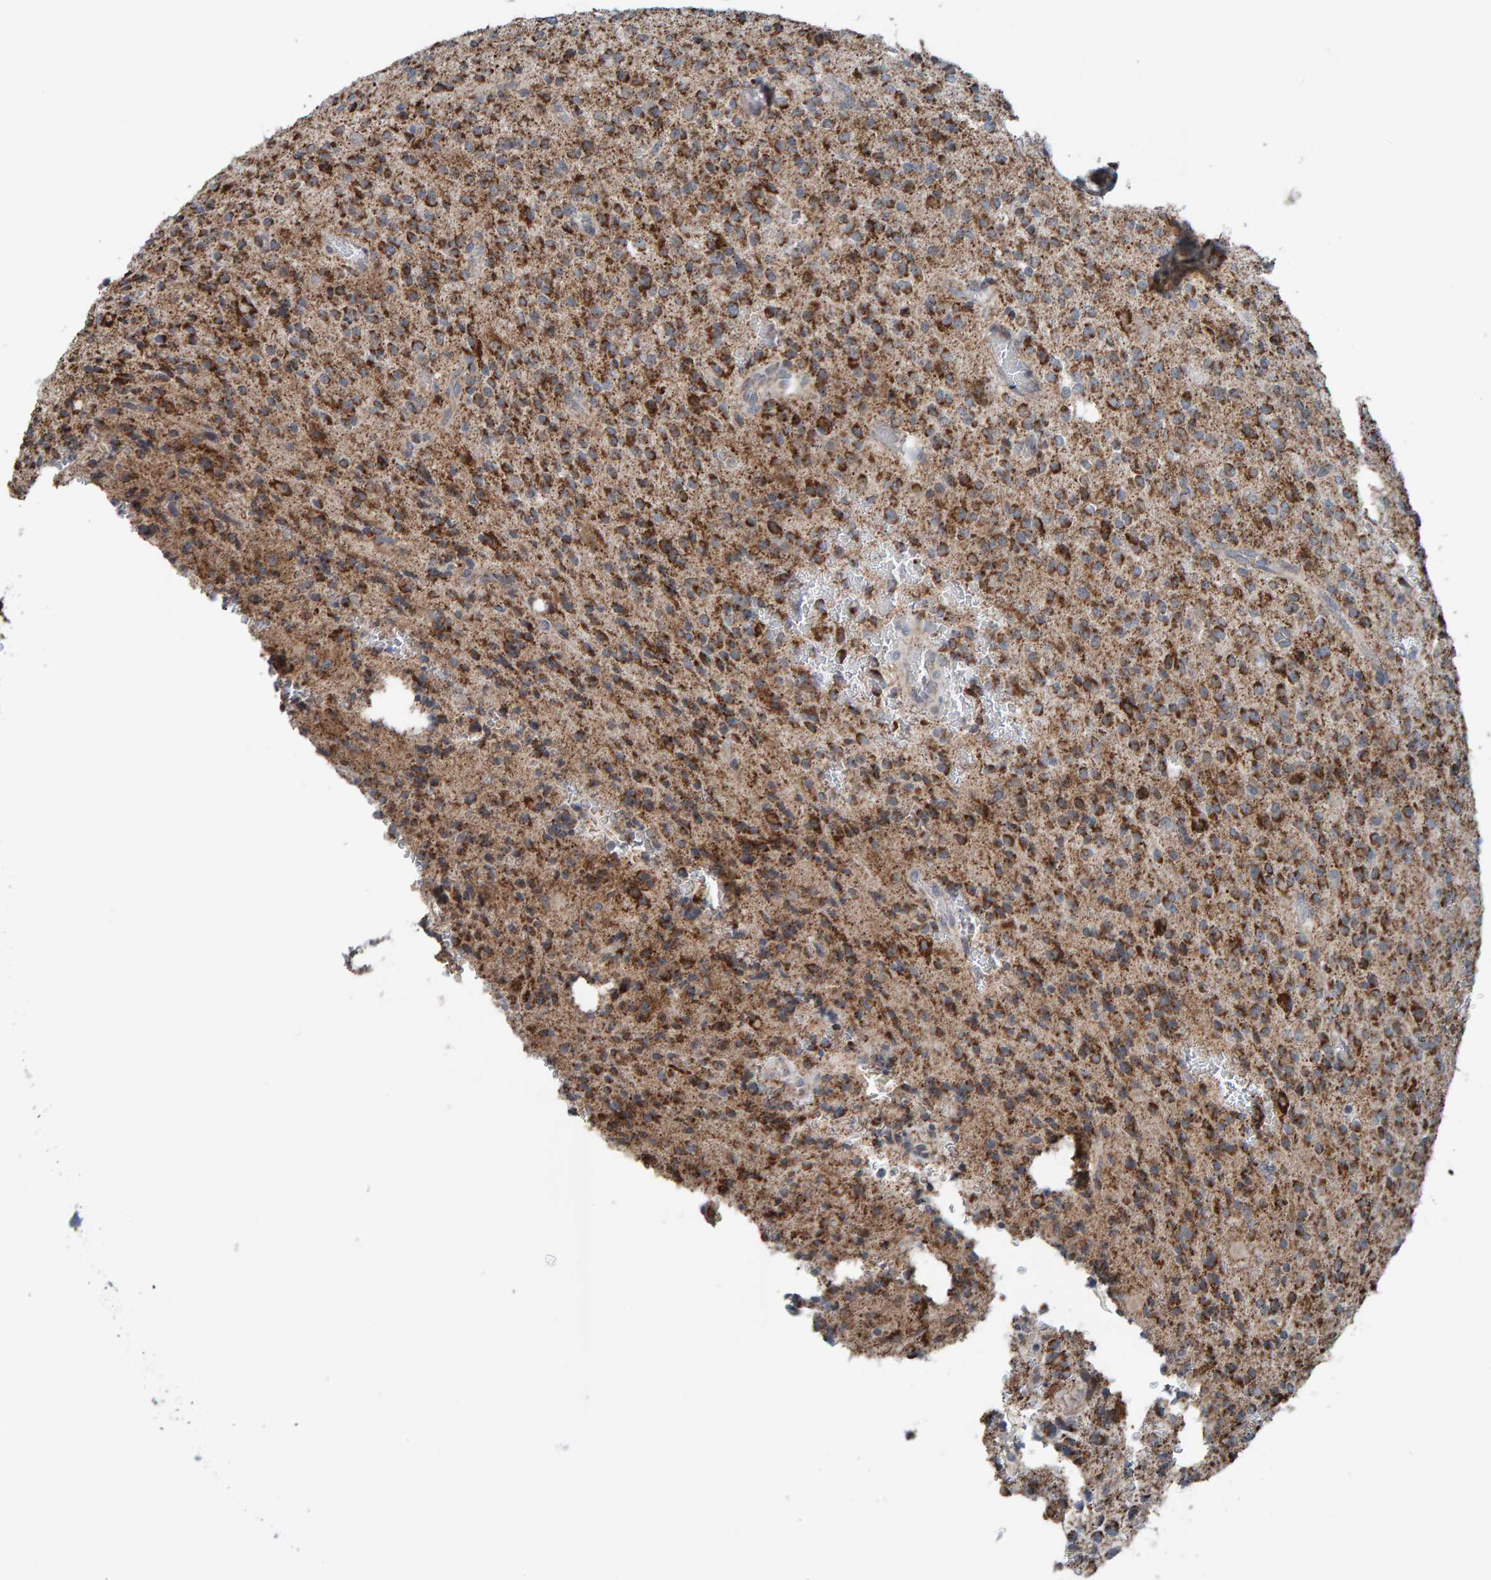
{"staining": {"intensity": "strong", "quantity": "25%-75%", "location": "cytoplasmic/membranous"}, "tissue": "glioma", "cell_type": "Tumor cells", "image_type": "cancer", "snomed": [{"axis": "morphology", "description": "Glioma, malignant, High grade"}, {"axis": "topography", "description": "Brain"}], "caption": "Immunohistochemical staining of malignant high-grade glioma displays high levels of strong cytoplasmic/membranous protein staining in approximately 25%-75% of tumor cells.", "gene": "ZNF48", "patient": {"sex": "male", "age": 34}}